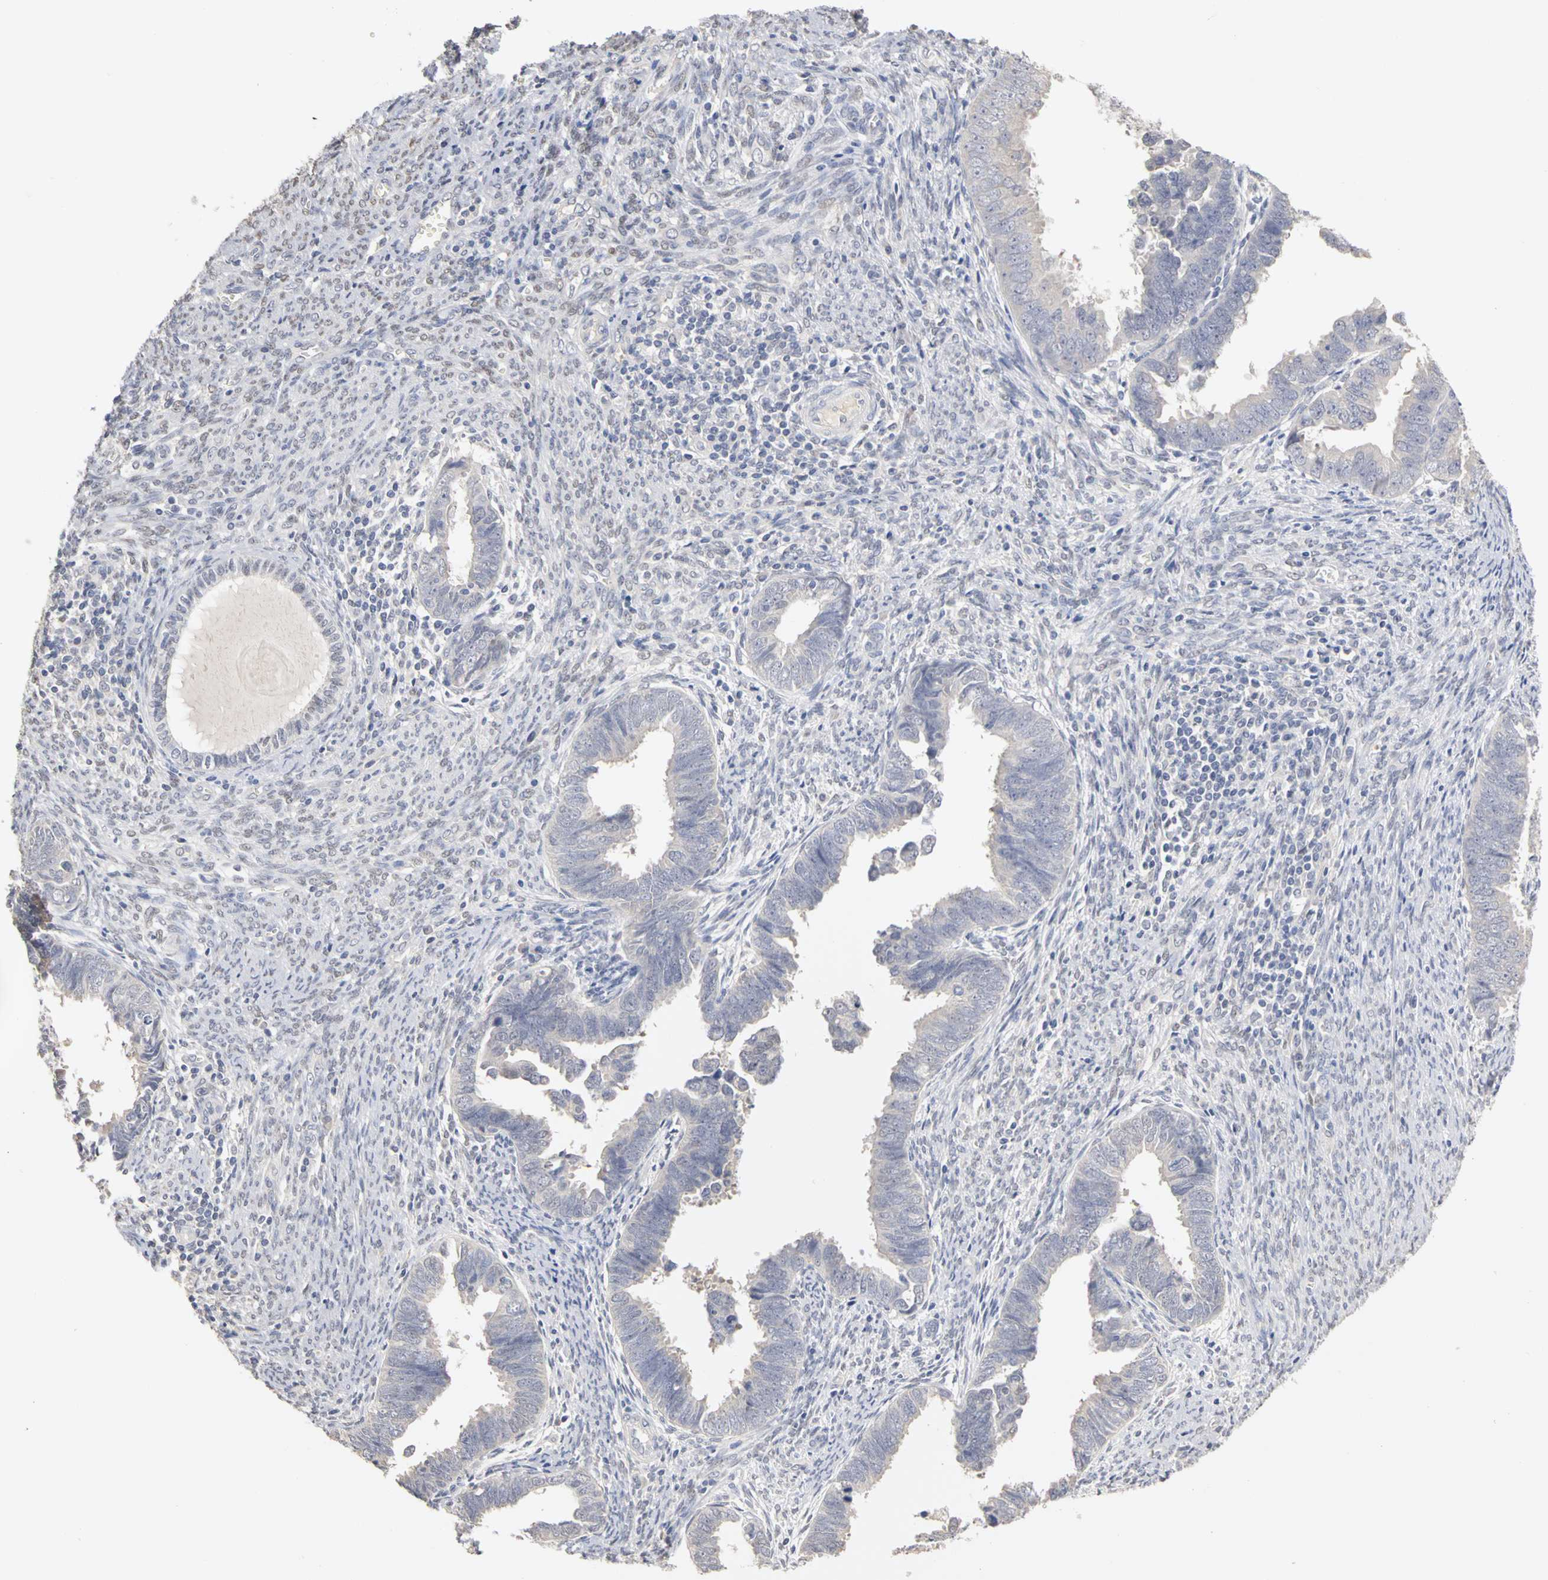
{"staining": {"intensity": "negative", "quantity": "none", "location": "none"}, "tissue": "endometrial cancer", "cell_type": "Tumor cells", "image_type": "cancer", "snomed": [{"axis": "morphology", "description": "Adenocarcinoma, NOS"}, {"axis": "topography", "description": "Endometrium"}], "caption": "This is an immunohistochemistry micrograph of adenocarcinoma (endometrial). There is no positivity in tumor cells.", "gene": "PGR", "patient": {"sex": "female", "age": 75}}